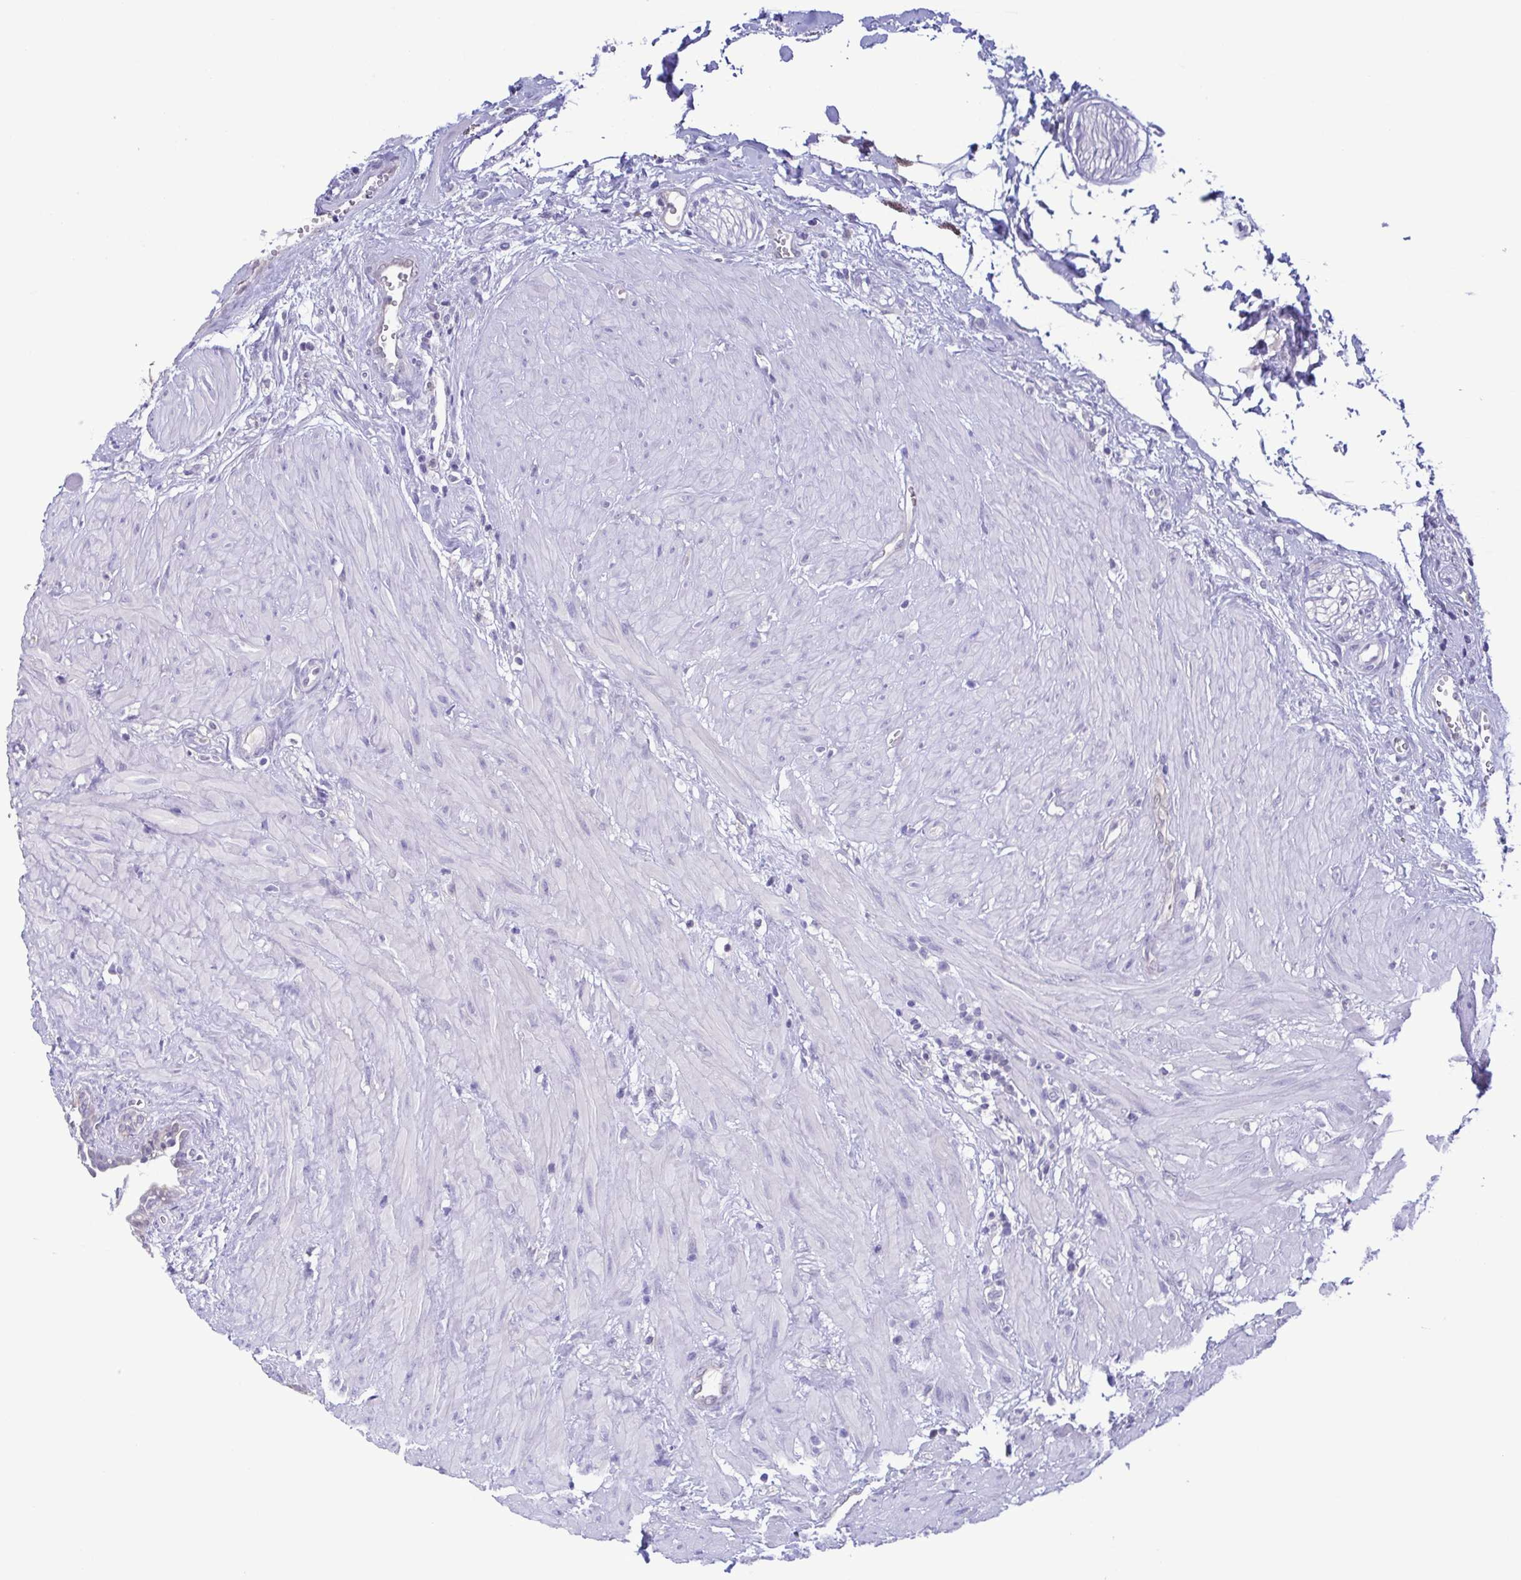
{"staining": {"intensity": "negative", "quantity": "none", "location": "none"}, "tissue": "seminal vesicle", "cell_type": "Glandular cells", "image_type": "normal", "snomed": [{"axis": "morphology", "description": "Normal tissue, NOS"}, {"axis": "topography", "description": "Seminal veicle"}], "caption": "A high-resolution micrograph shows IHC staining of normal seminal vesicle, which demonstrates no significant expression in glandular cells.", "gene": "LDHC", "patient": {"sex": "male", "age": 76}}